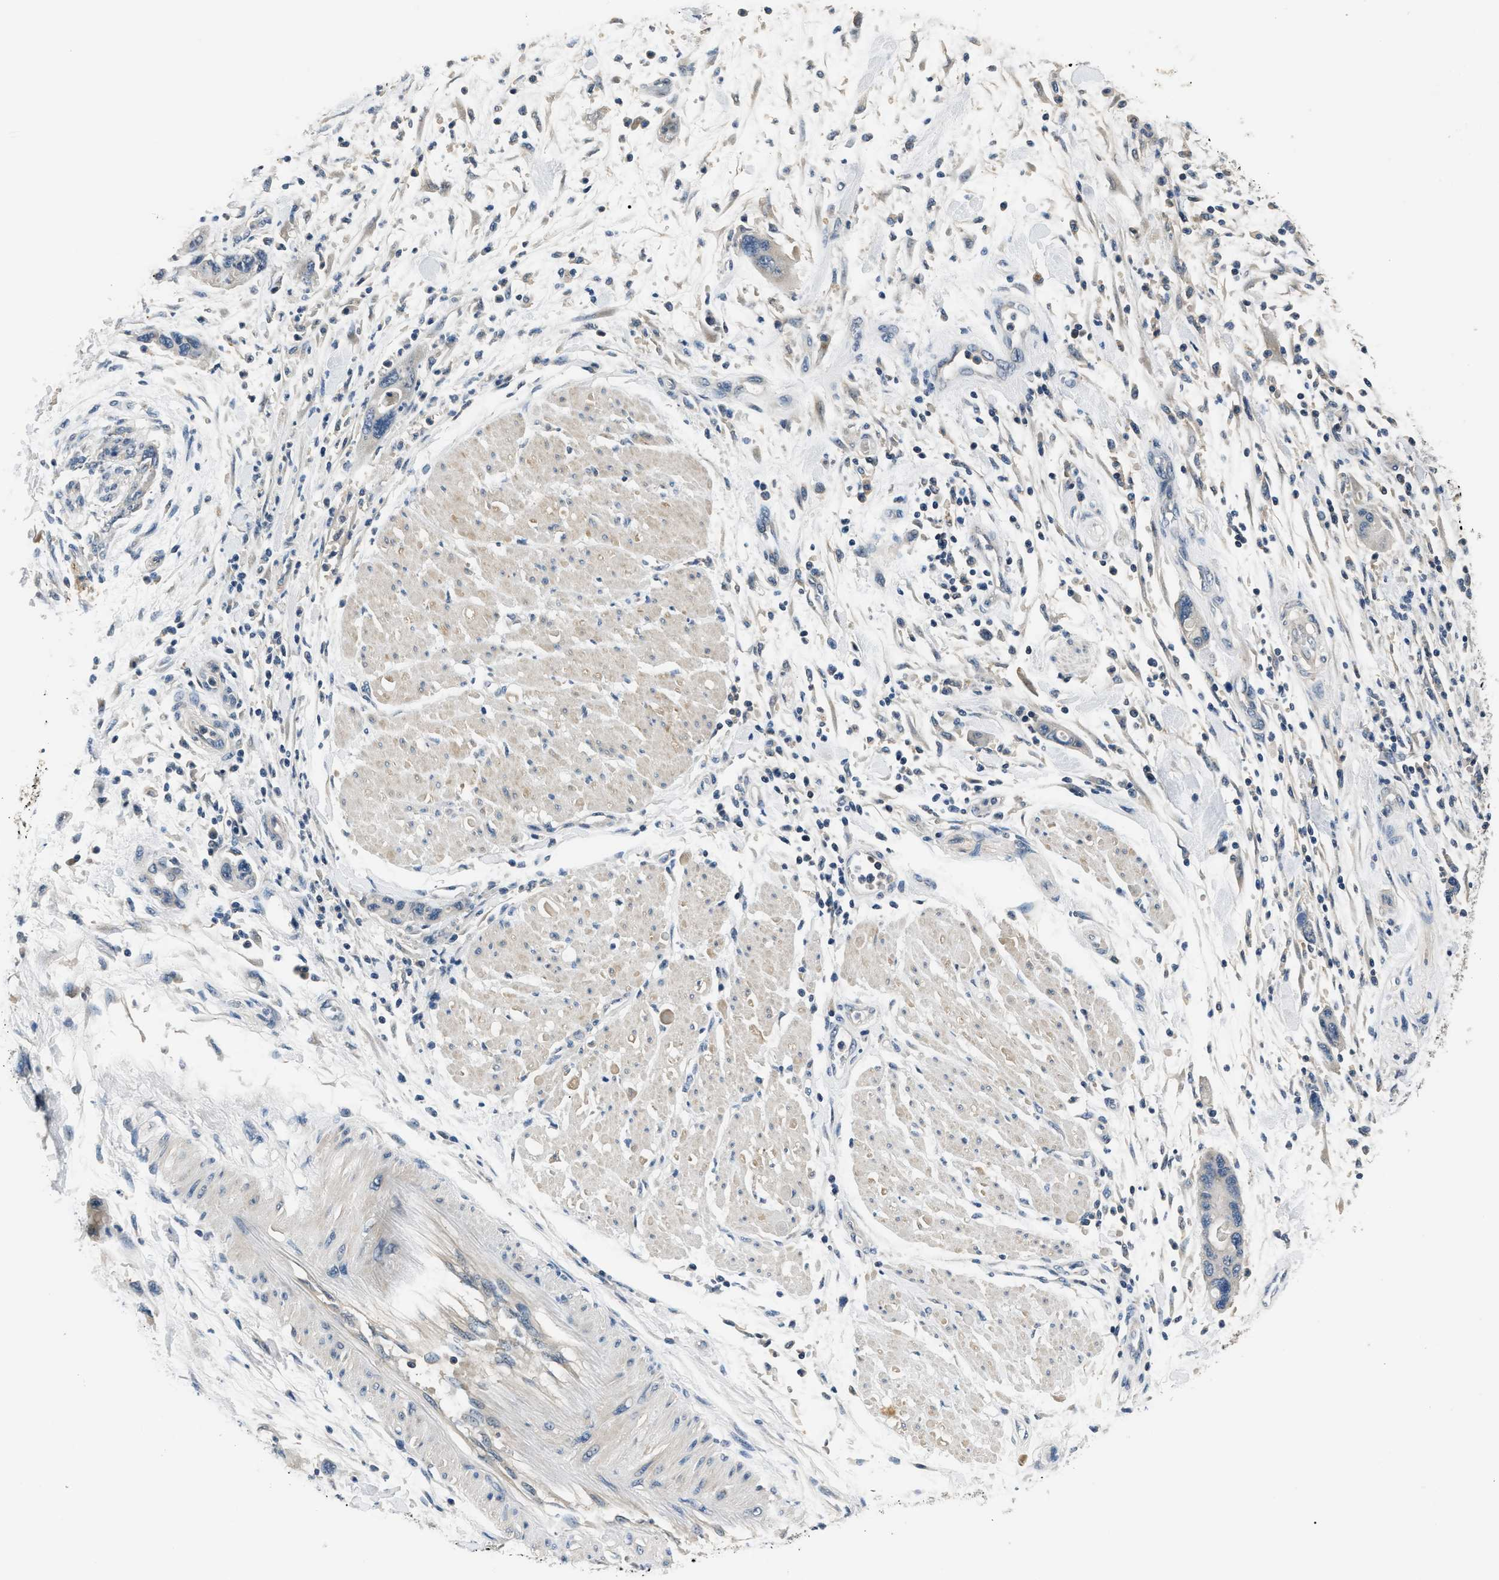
{"staining": {"intensity": "negative", "quantity": "none", "location": "none"}, "tissue": "pancreatic cancer", "cell_type": "Tumor cells", "image_type": "cancer", "snomed": [{"axis": "morphology", "description": "Normal tissue, NOS"}, {"axis": "morphology", "description": "Adenocarcinoma, NOS"}, {"axis": "topography", "description": "Pancreas"}], "caption": "This is an immunohistochemistry (IHC) photomicrograph of pancreatic adenocarcinoma. There is no positivity in tumor cells.", "gene": "INHA", "patient": {"sex": "female", "age": 71}}